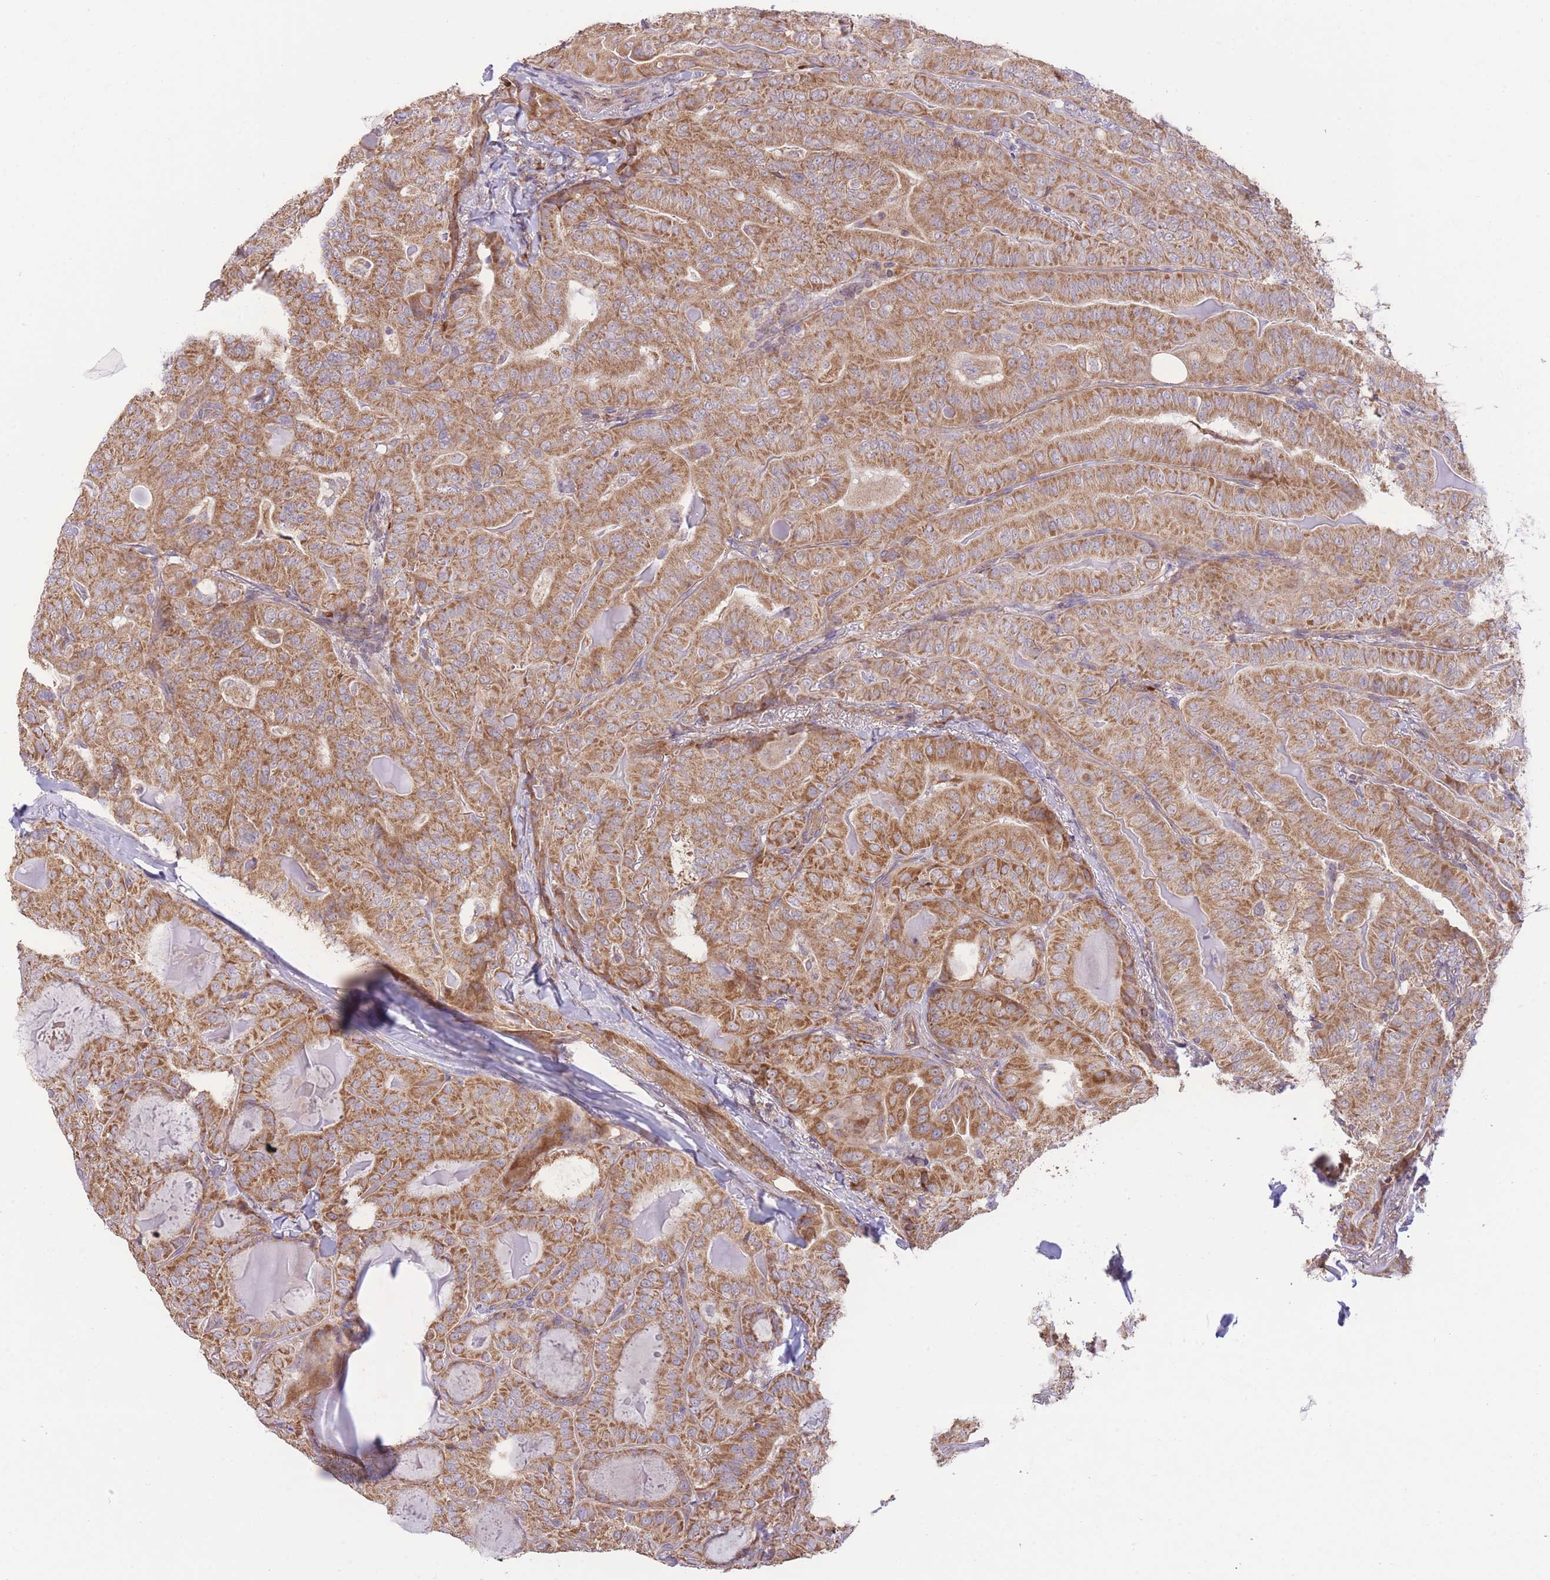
{"staining": {"intensity": "moderate", "quantity": ">75%", "location": "cytoplasmic/membranous"}, "tissue": "thyroid cancer", "cell_type": "Tumor cells", "image_type": "cancer", "snomed": [{"axis": "morphology", "description": "Papillary adenocarcinoma, NOS"}, {"axis": "topography", "description": "Thyroid gland"}], "caption": "Human thyroid cancer stained for a protein (brown) demonstrates moderate cytoplasmic/membranous positive staining in approximately >75% of tumor cells.", "gene": "BOLA2B", "patient": {"sex": "female", "age": 68}}